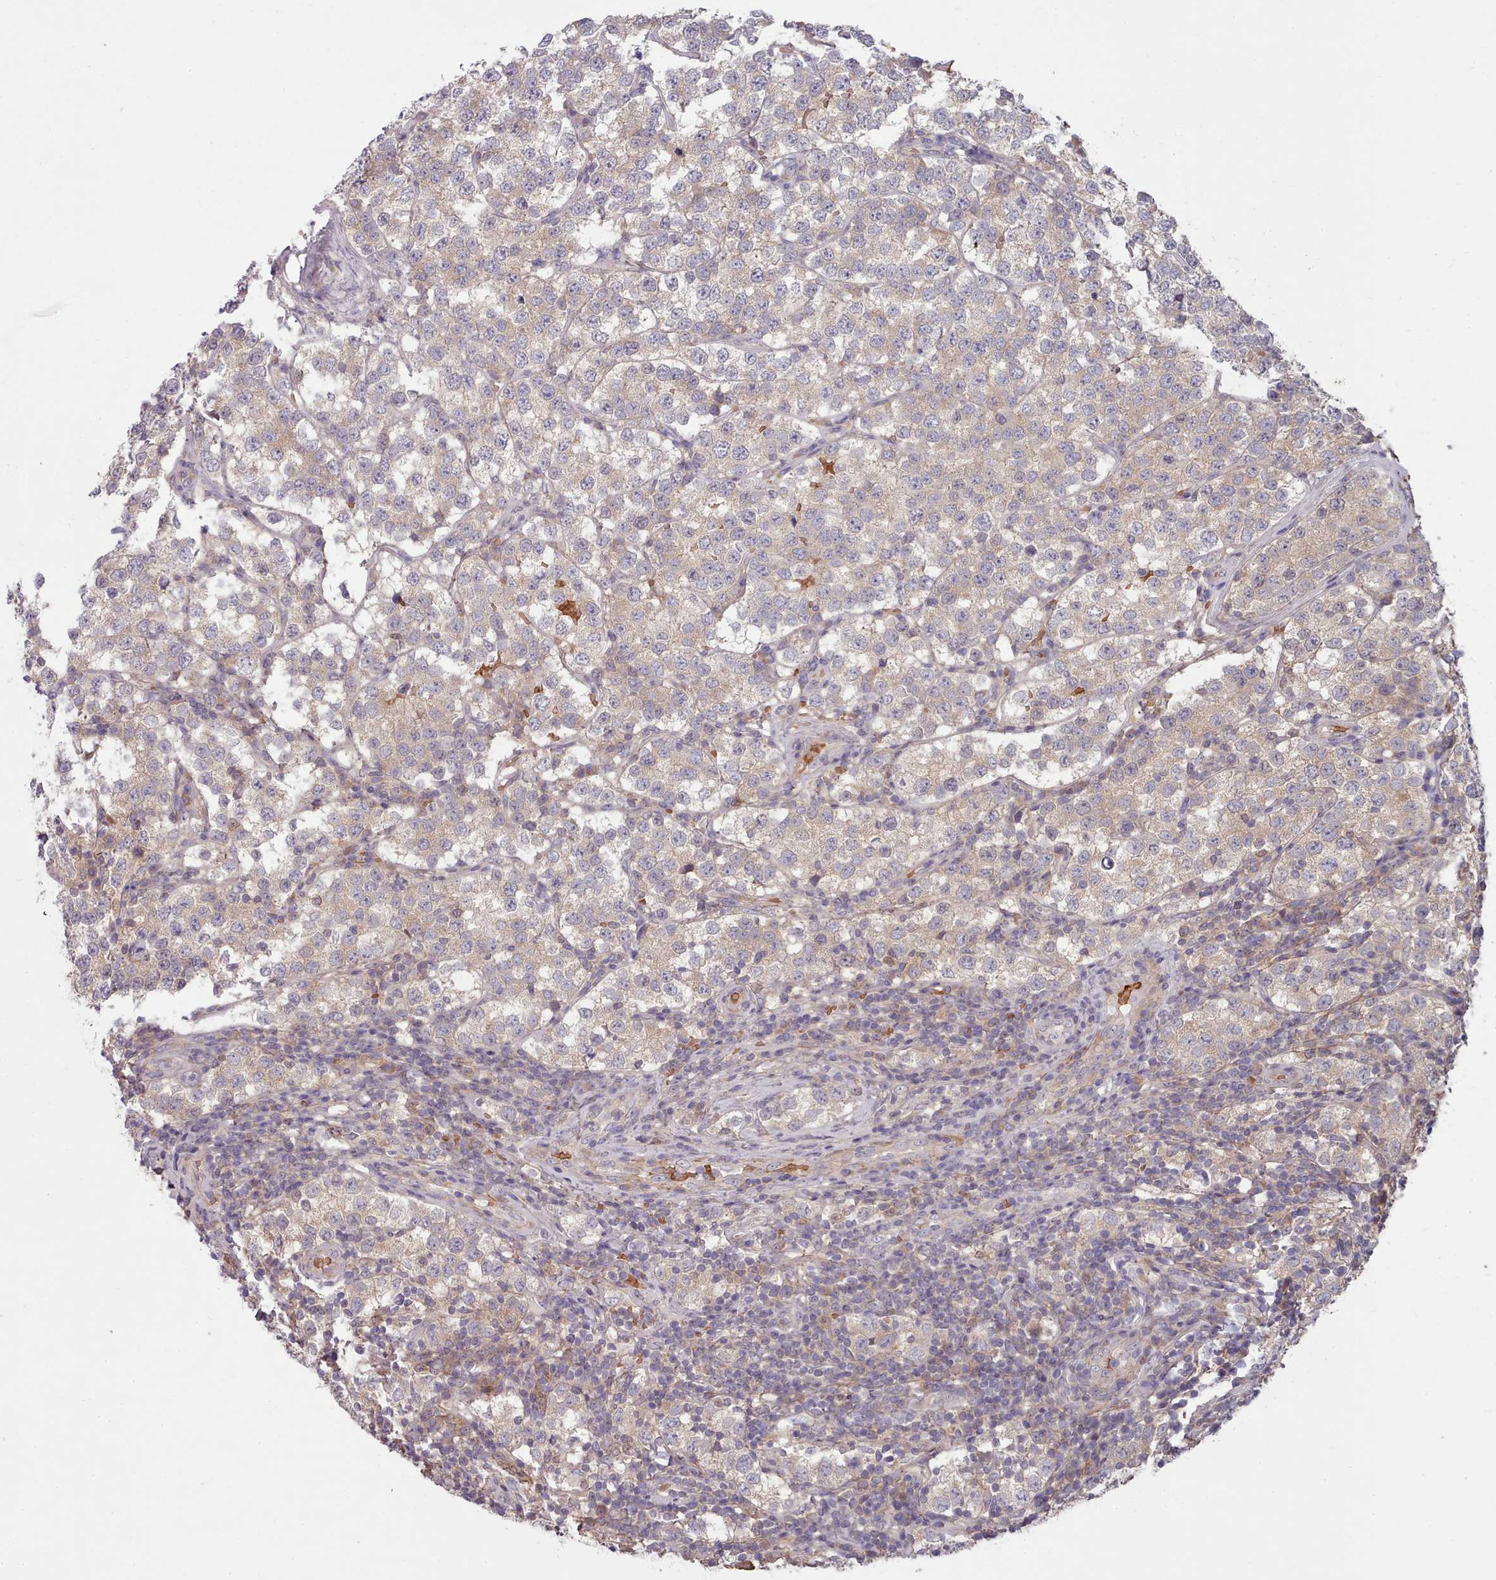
{"staining": {"intensity": "weak", "quantity": "25%-75%", "location": "cytoplasmic/membranous"}, "tissue": "testis cancer", "cell_type": "Tumor cells", "image_type": "cancer", "snomed": [{"axis": "morphology", "description": "Seminoma, NOS"}, {"axis": "topography", "description": "Testis"}], "caption": "A photomicrograph of human testis cancer stained for a protein demonstrates weak cytoplasmic/membranous brown staining in tumor cells. (Brightfield microscopy of DAB IHC at high magnification).", "gene": "CLNS1A", "patient": {"sex": "male", "age": 34}}